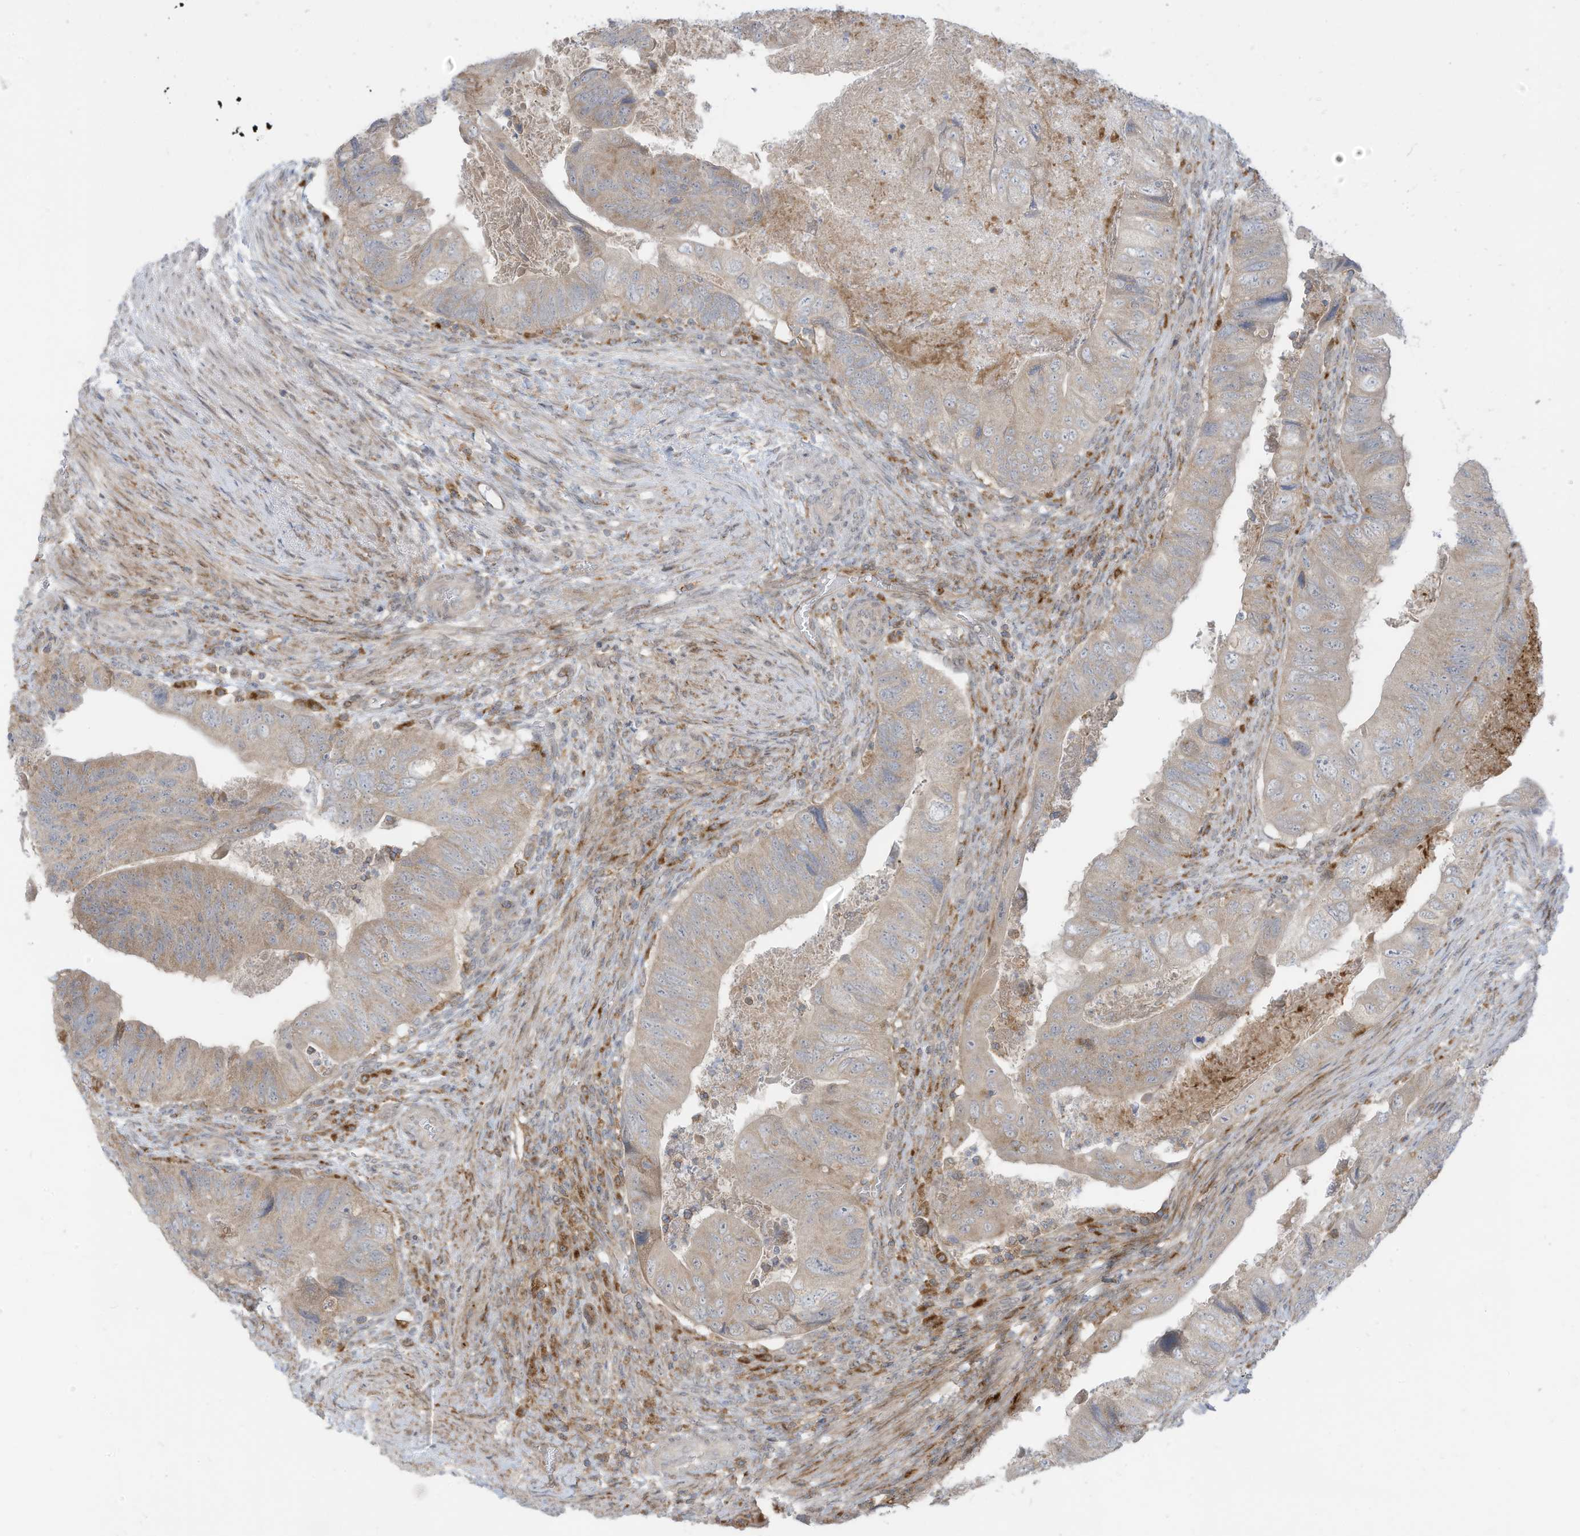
{"staining": {"intensity": "weak", "quantity": ">75%", "location": "cytoplasmic/membranous"}, "tissue": "colorectal cancer", "cell_type": "Tumor cells", "image_type": "cancer", "snomed": [{"axis": "morphology", "description": "Adenocarcinoma, NOS"}, {"axis": "topography", "description": "Rectum"}], "caption": "A brown stain highlights weak cytoplasmic/membranous expression of a protein in colorectal cancer tumor cells.", "gene": "DZIP3", "patient": {"sex": "male", "age": 63}}